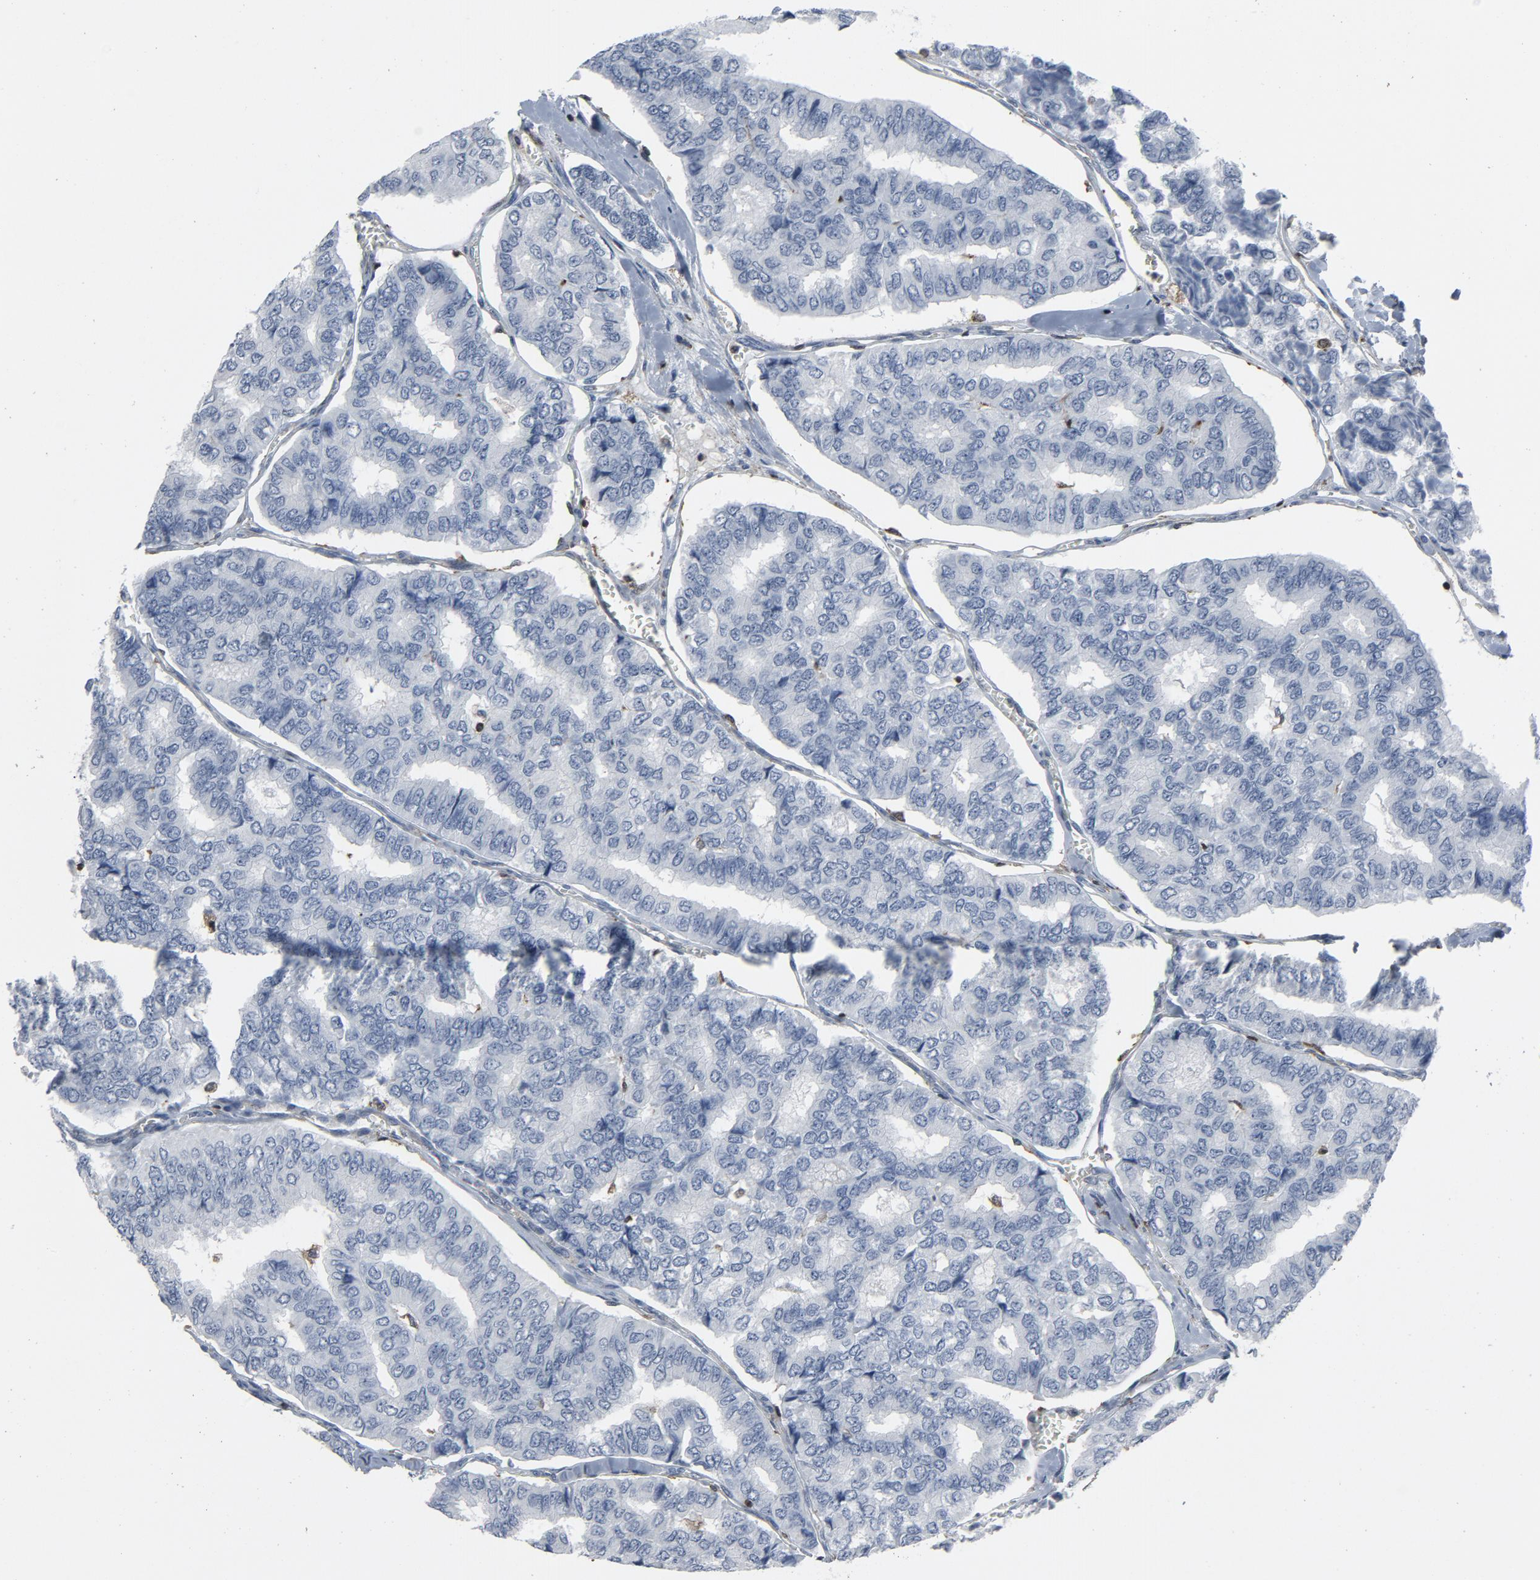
{"staining": {"intensity": "negative", "quantity": "none", "location": "none"}, "tissue": "thyroid cancer", "cell_type": "Tumor cells", "image_type": "cancer", "snomed": [{"axis": "morphology", "description": "Papillary adenocarcinoma, NOS"}, {"axis": "topography", "description": "Thyroid gland"}], "caption": "Human thyroid cancer stained for a protein using immunohistochemistry demonstrates no positivity in tumor cells.", "gene": "LCP2", "patient": {"sex": "female", "age": 35}}